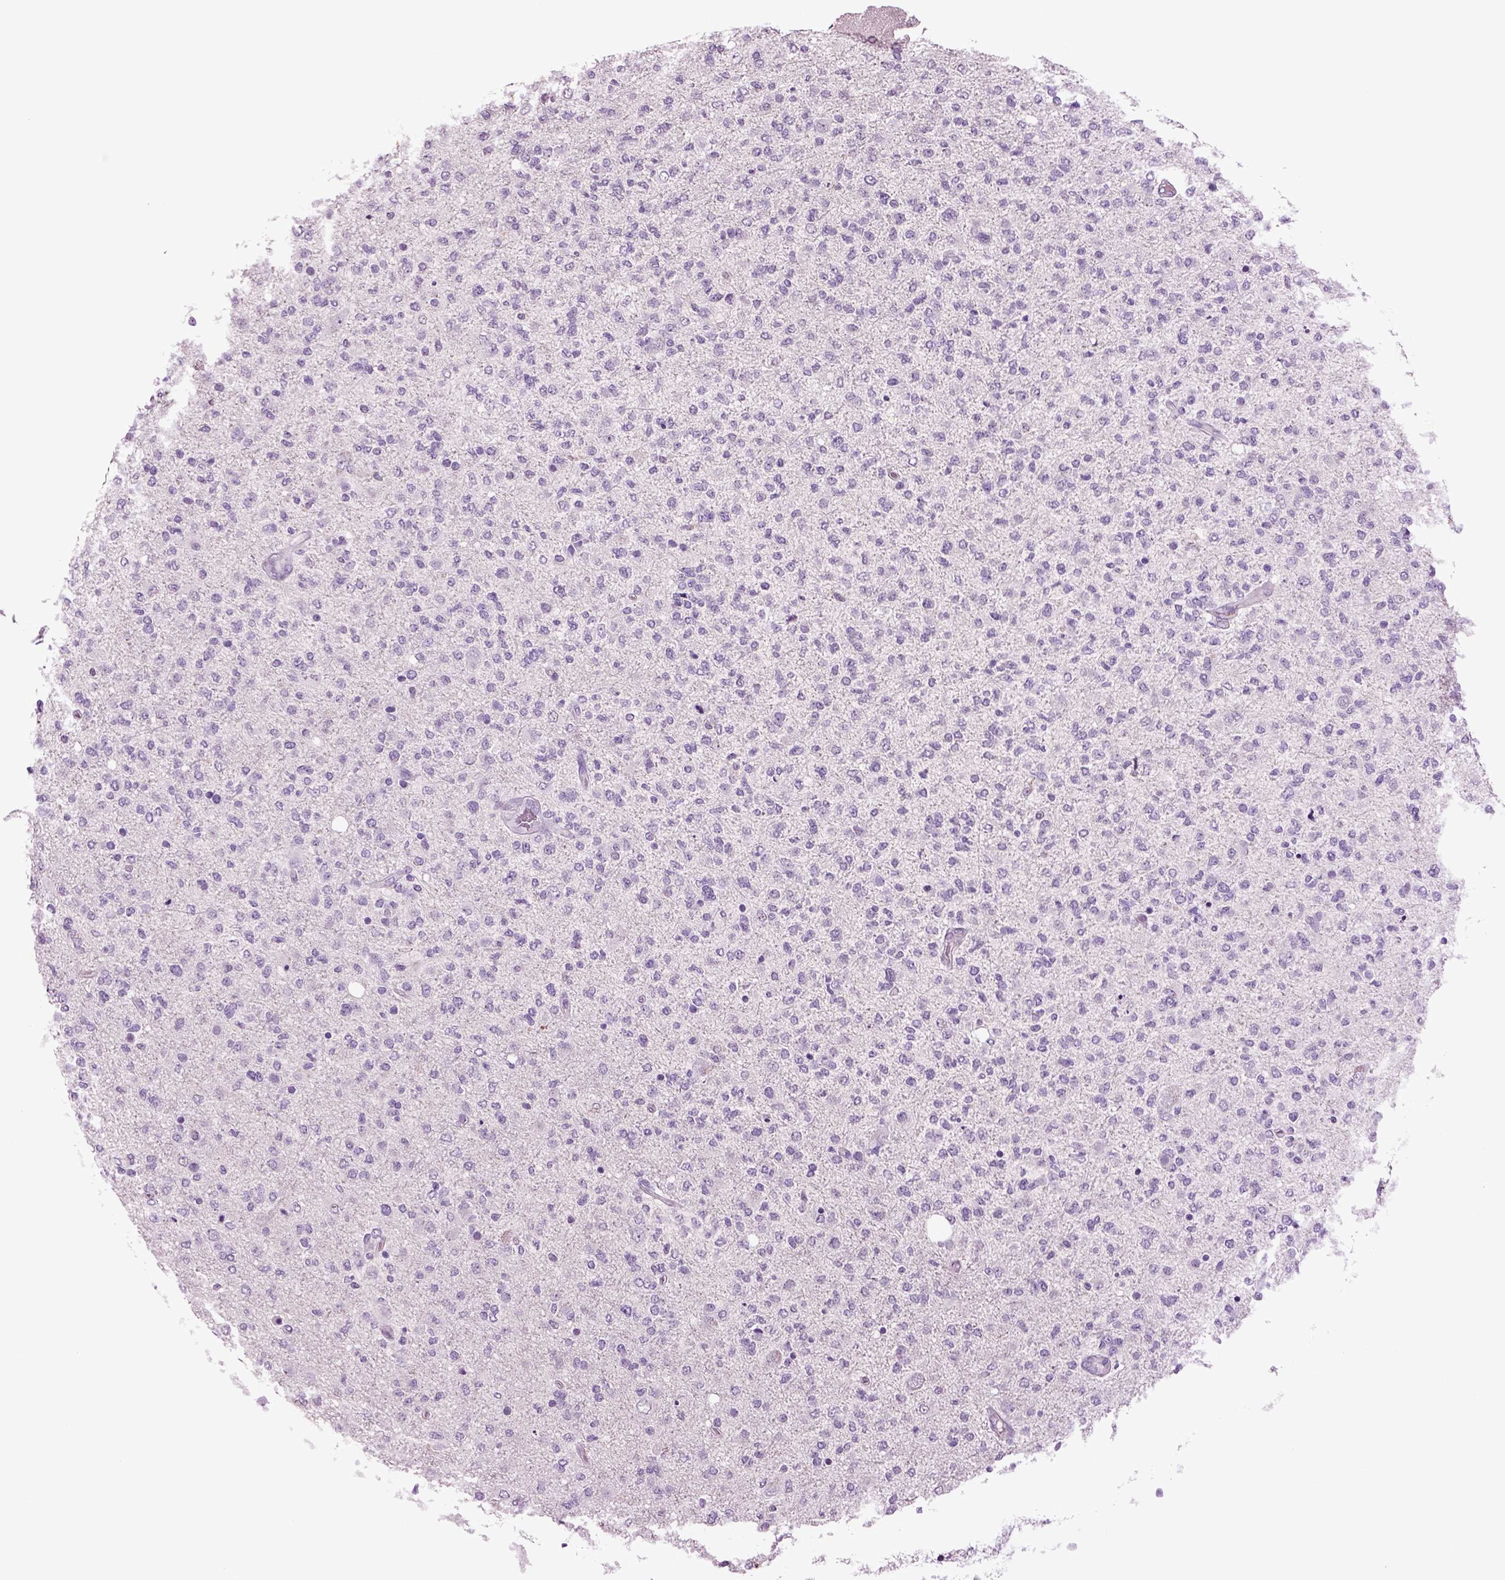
{"staining": {"intensity": "negative", "quantity": "none", "location": "none"}, "tissue": "glioma", "cell_type": "Tumor cells", "image_type": "cancer", "snomed": [{"axis": "morphology", "description": "Glioma, malignant, High grade"}, {"axis": "topography", "description": "Cerebral cortex"}], "caption": "Tumor cells show no significant protein expression in malignant glioma (high-grade).", "gene": "FGF11", "patient": {"sex": "male", "age": 70}}